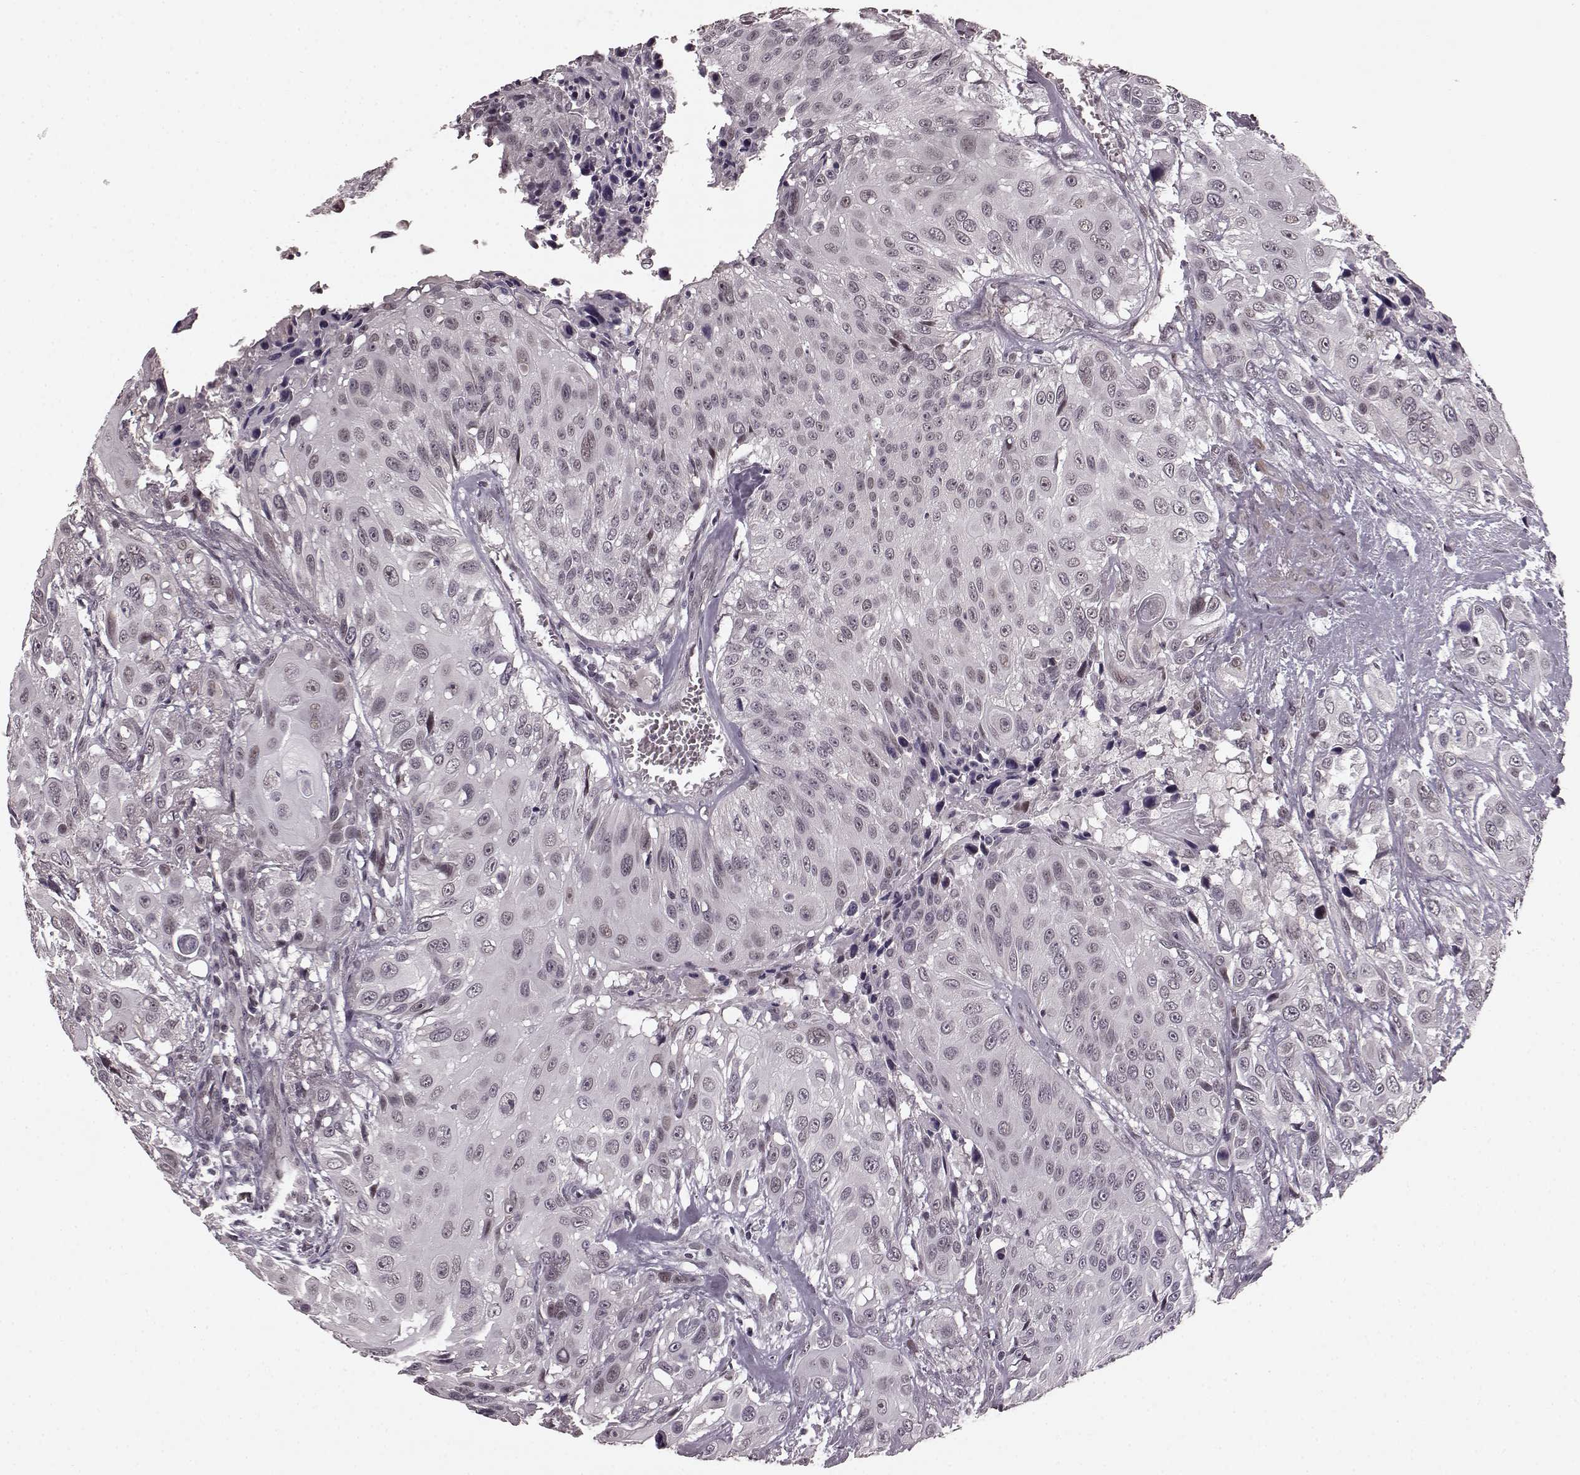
{"staining": {"intensity": "negative", "quantity": "none", "location": "none"}, "tissue": "urothelial cancer", "cell_type": "Tumor cells", "image_type": "cancer", "snomed": [{"axis": "morphology", "description": "Urothelial carcinoma, NOS"}, {"axis": "topography", "description": "Urinary bladder"}], "caption": "IHC image of neoplastic tissue: human transitional cell carcinoma stained with DAB (3,3'-diaminobenzidine) displays no significant protein staining in tumor cells.", "gene": "PLCB4", "patient": {"sex": "male", "age": 55}}